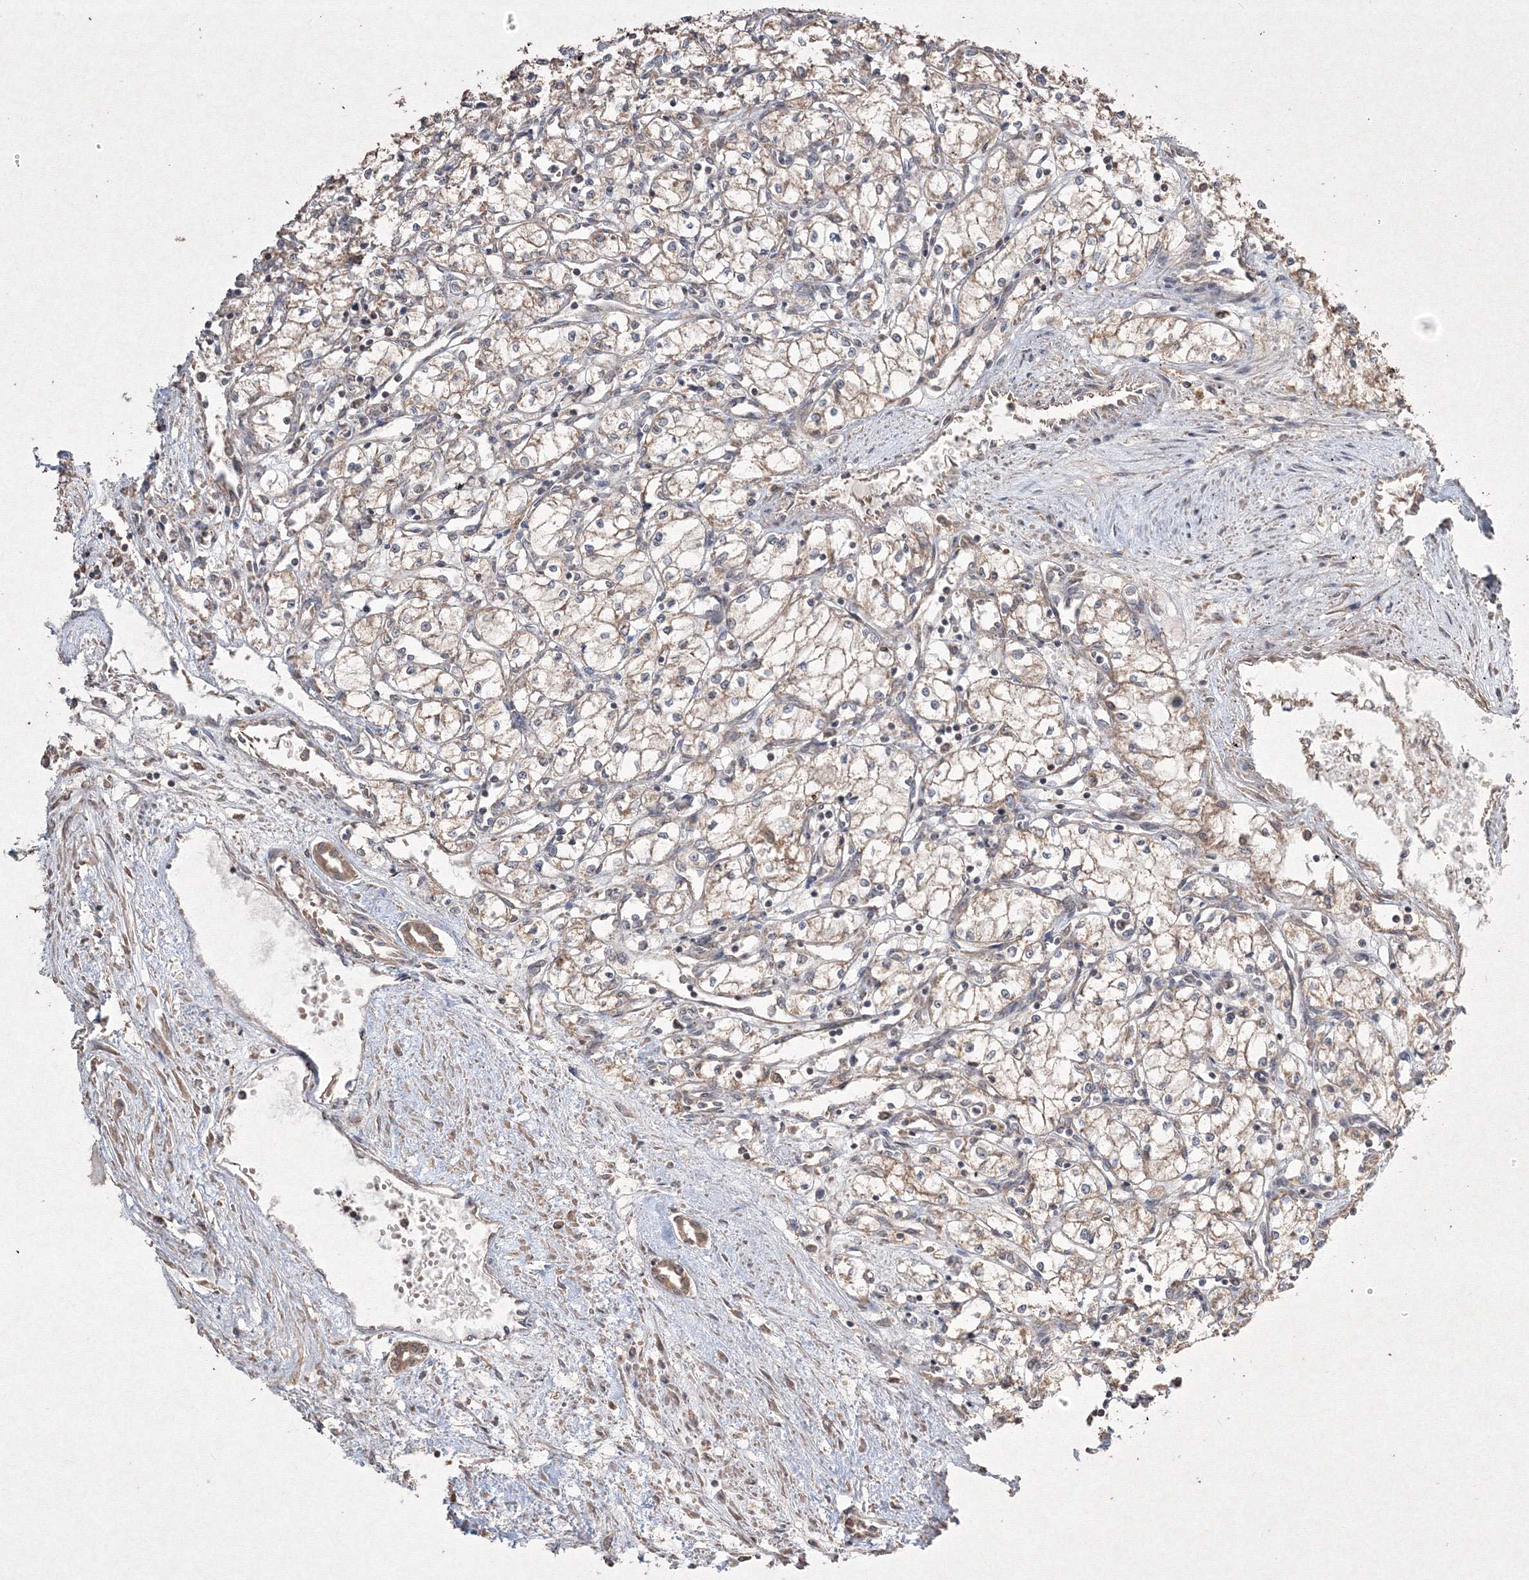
{"staining": {"intensity": "weak", "quantity": ">75%", "location": "cytoplasmic/membranous"}, "tissue": "renal cancer", "cell_type": "Tumor cells", "image_type": "cancer", "snomed": [{"axis": "morphology", "description": "Adenocarcinoma, NOS"}, {"axis": "topography", "description": "Kidney"}], "caption": "Adenocarcinoma (renal) stained with immunohistochemistry (IHC) exhibits weak cytoplasmic/membranous staining in about >75% of tumor cells.", "gene": "GRSF1", "patient": {"sex": "male", "age": 59}}